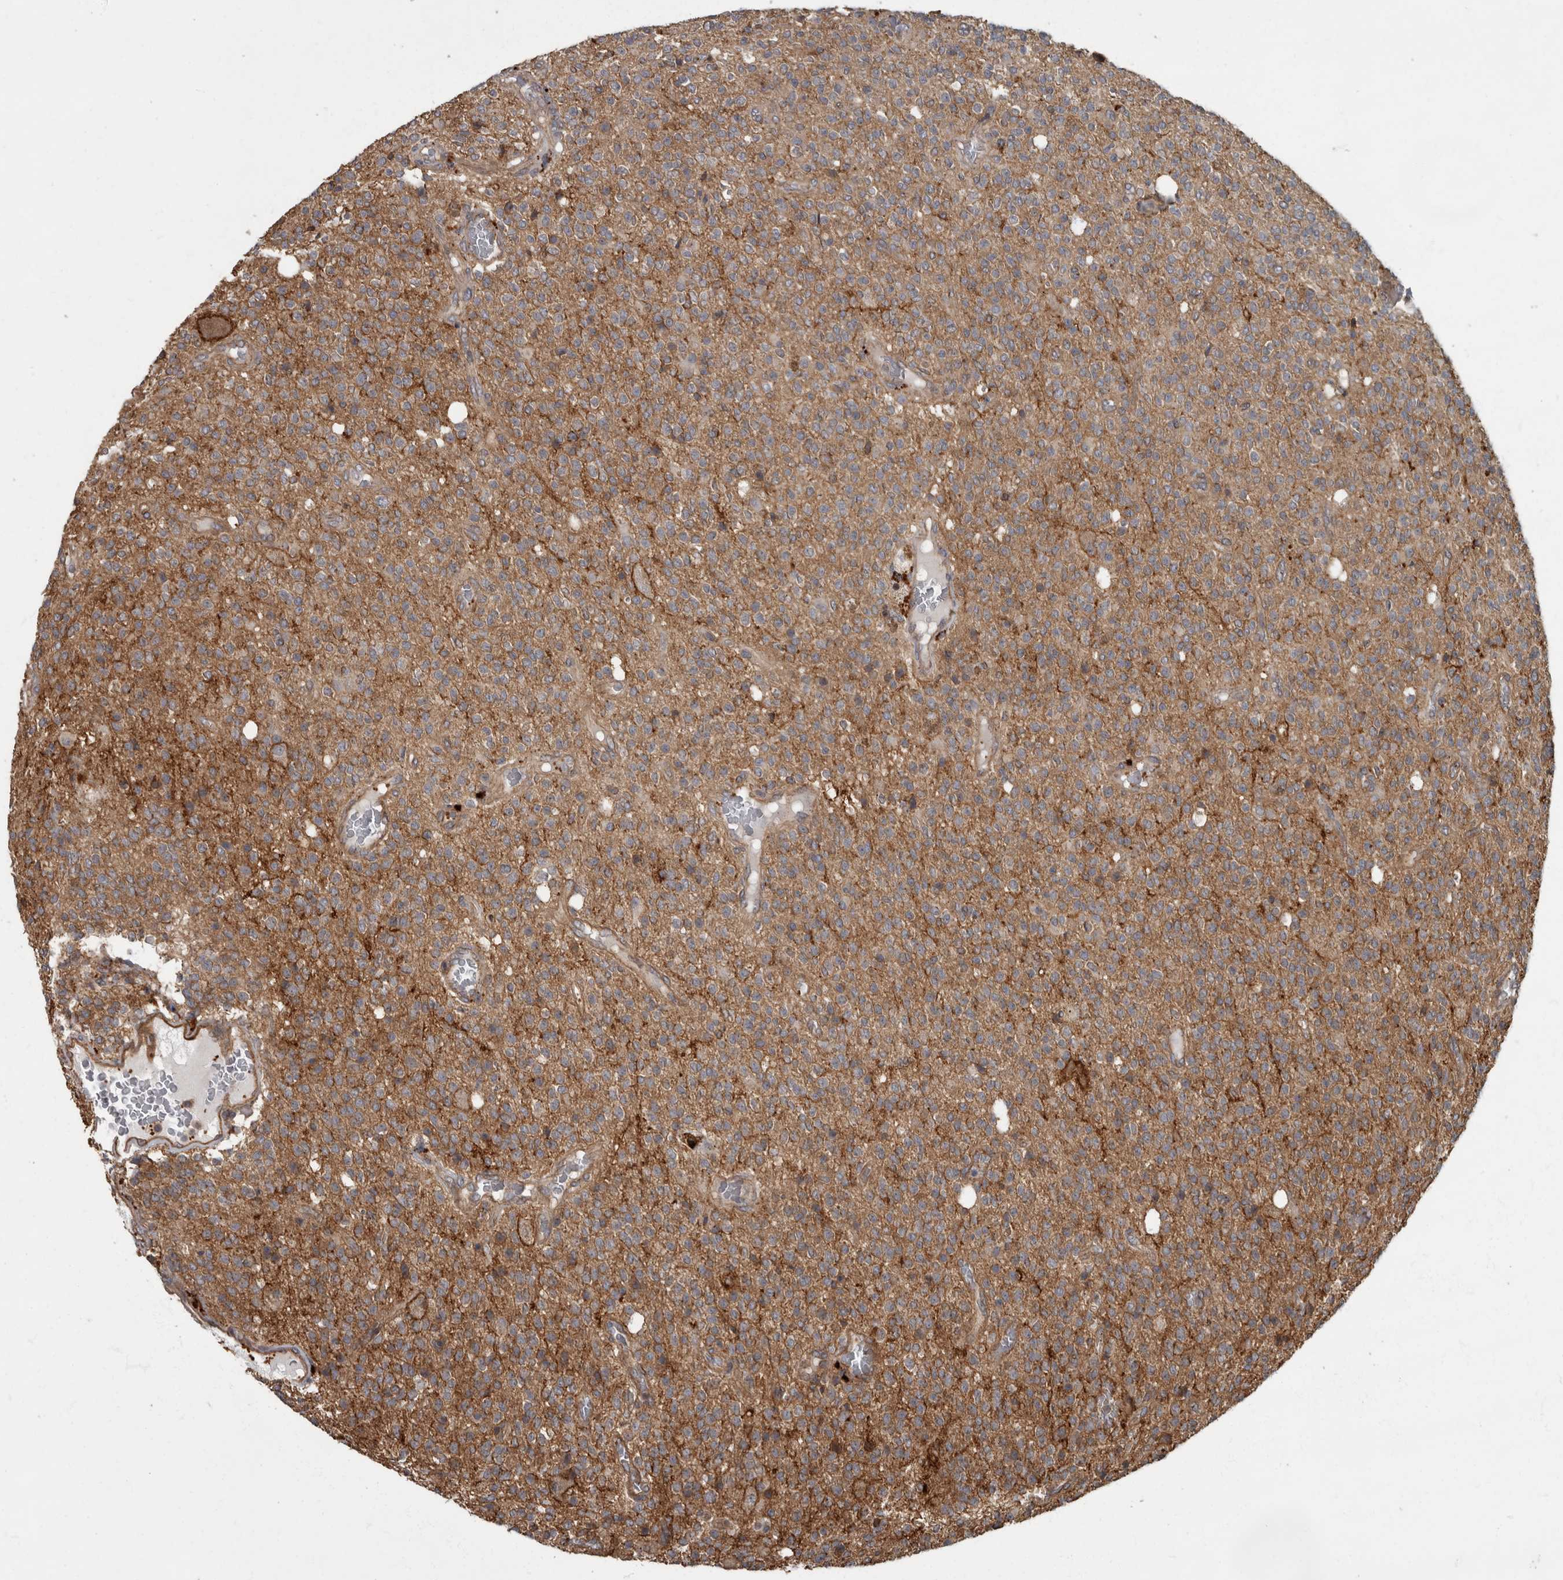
{"staining": {"intensity": "moderate", "quantity": ">75%", "location": "cytoplasmic/membranous"}, "tissue": "glioma", "cell_type": "Tumor cells", "image_type": "cancer", "snomed": [{"axis": "morphology", "description": "Glioma, malignant, High grade"}, {"axis": "topography", "description": "Brain"}], "caption": "Glioma tissue reveals moderate cytoplasmic/membranous expression in about >75% of tumor cells The staining is performed using DAB brown chromogen to label protein expression. The nuclei are counter-stained blue using hematoxylin.", "gene": "VEGFD", "patient": {"sex": "male", "age": 34}}